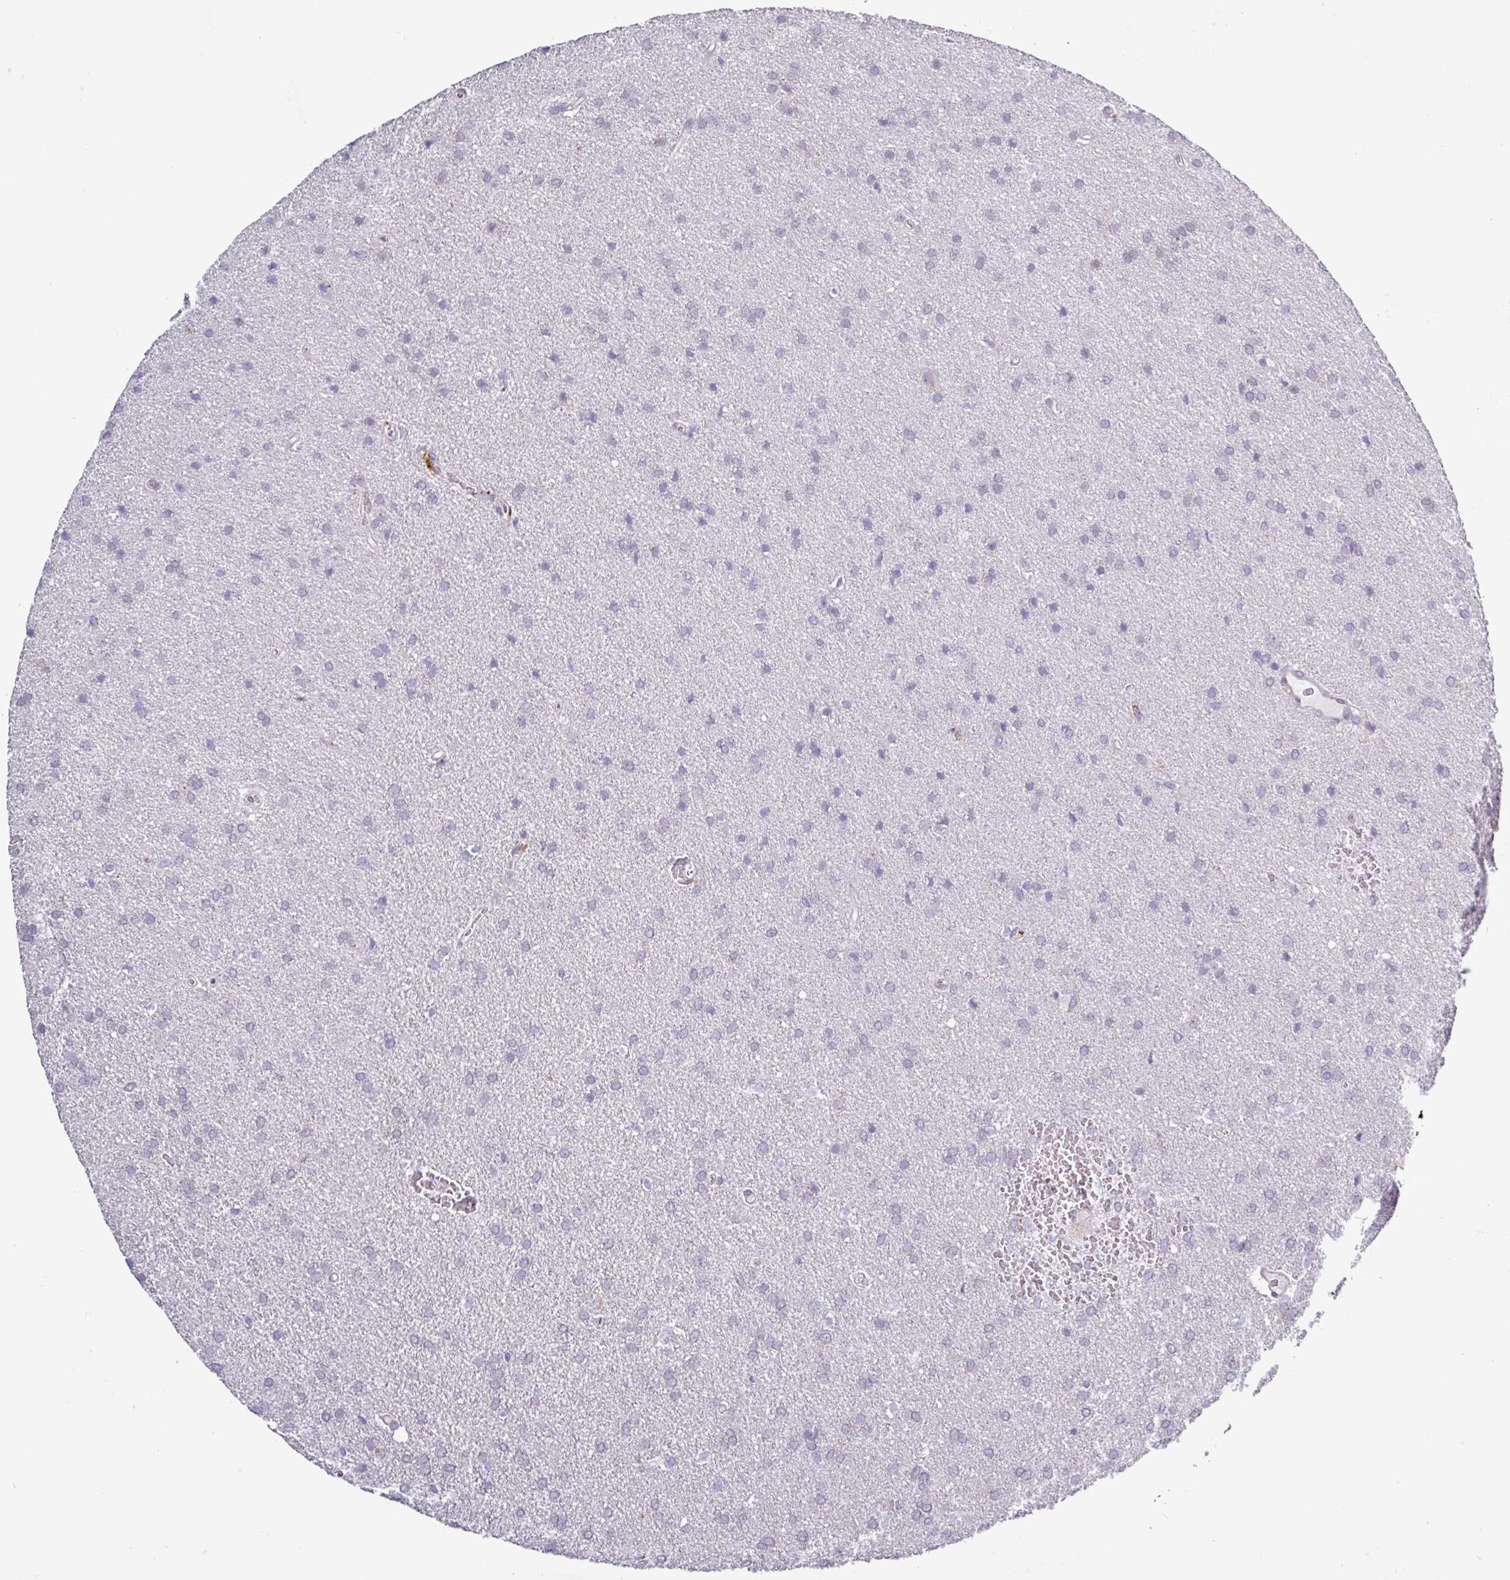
{"staining": {"intensity": "negative", "quantity": "none", "location": "none"}, "tissue": "glioma", "cell_type": "Tumor cells", "image_type": "cancer", "snomed": [{"axis": "morphology", "description": "Glioma, malignant, Low grade"}, {"axis": "topography", "description": "Brain"}], "caption": "DAB immunohistochemical staining of human low-grade glioma (malignant) shows no significant positivity in tumor cells. (DAB immunohistochemistry visualized using brightfield microscopy, high magnification).", "gene": "AMIGO2", "patient": {"sex": "female", "age": 34}}